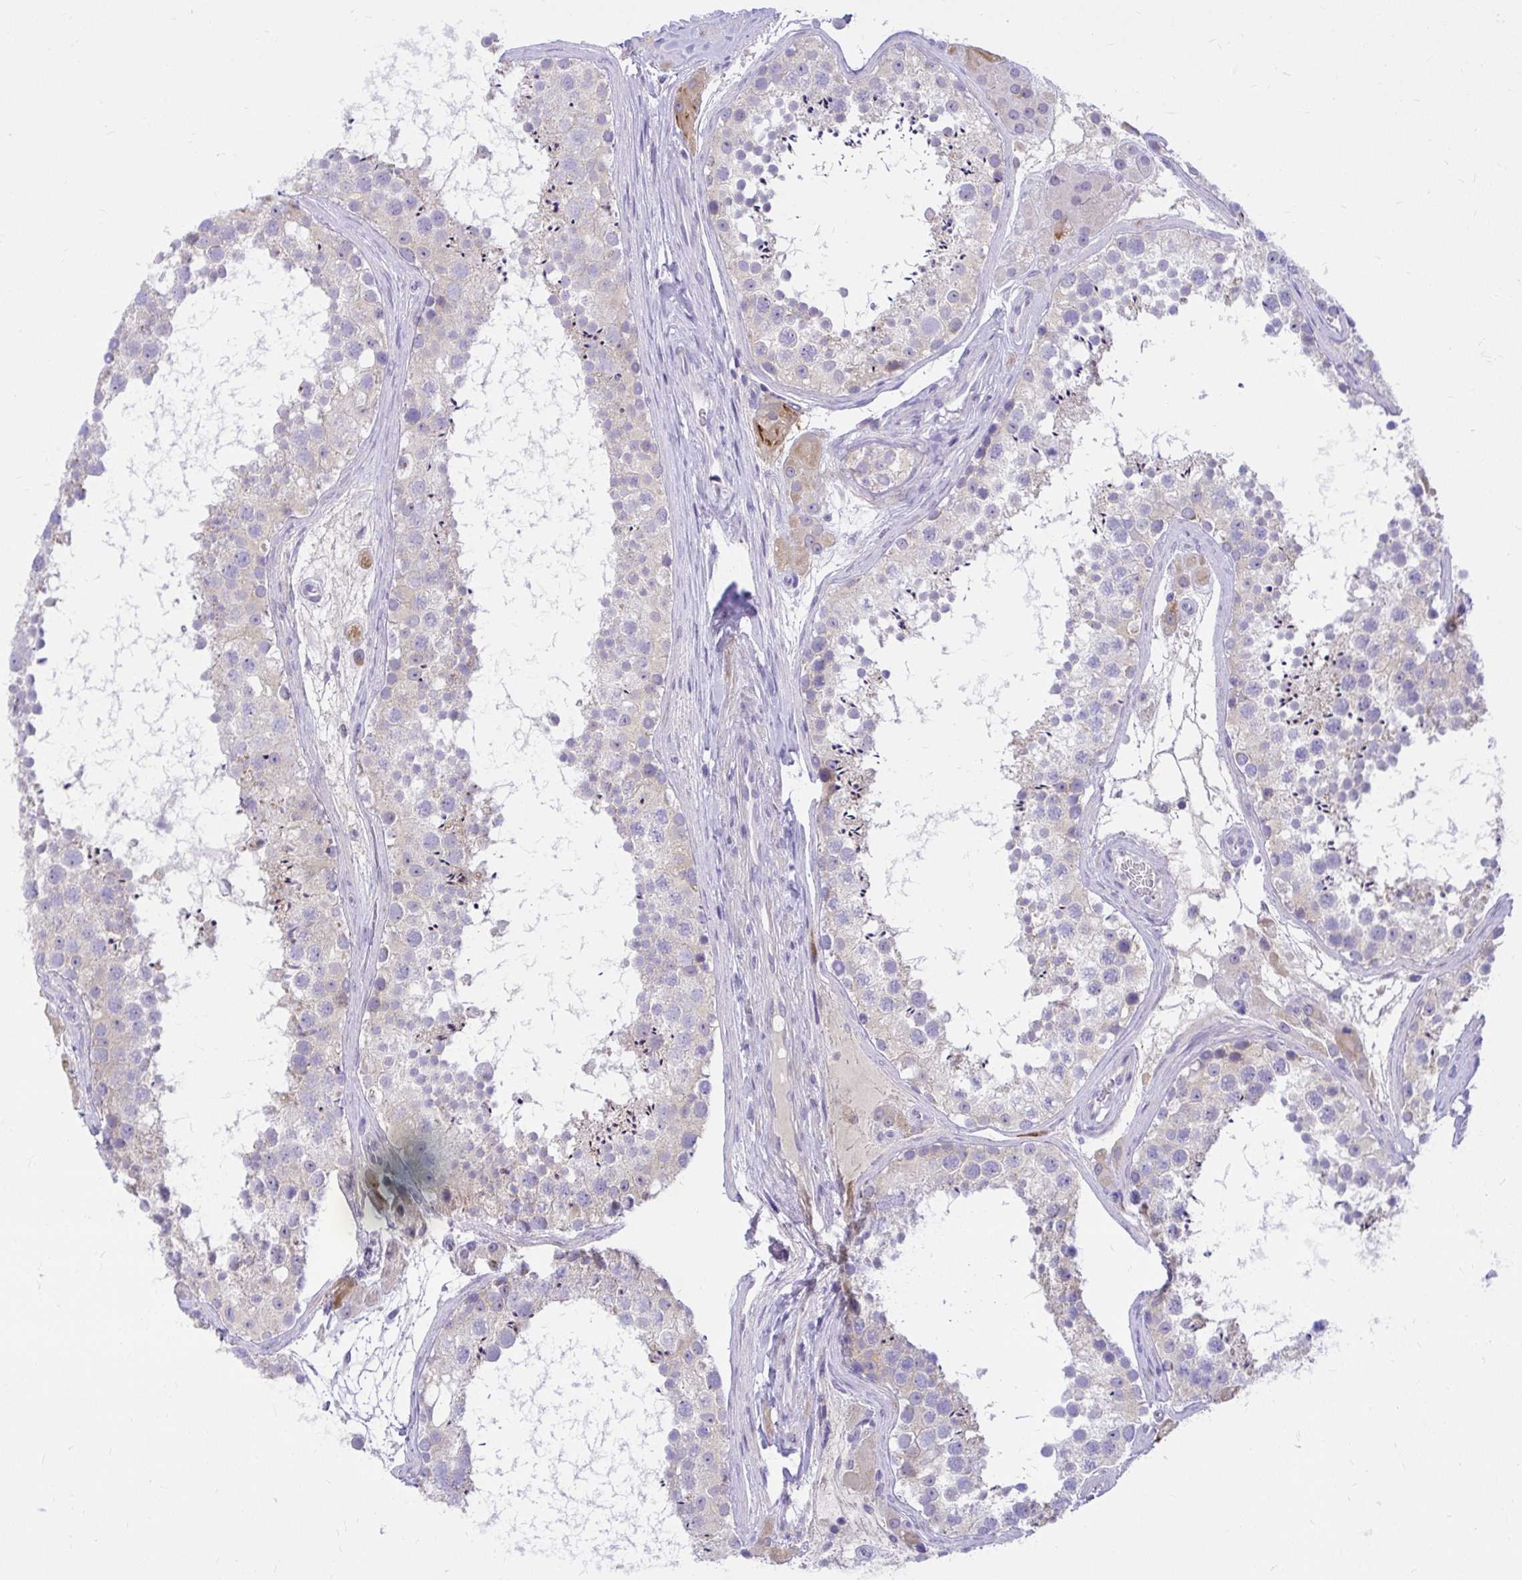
{"staining": {"intensity": "weak", "quantity": "25%-75%", "location": "cytoplasmic/membranous"}, "tissue": "testis", "cell_type": "Cells in seminiferous ducts", "image_type": "normal", "snomed": [{"axis": "morphology", "description": "Normal tissue, NOS"}, {"axis": "topography", "description": "Testis"}], "caption": "Immunohistochemistry (DAB) staining of unremarkable testis exhibits weak cytoplasmic/membranous protein positivity in about 25%-75% of cells in seminiferous ducts.", "gene": "PKN3", "patient": {"sex": "male", "age": 41}}